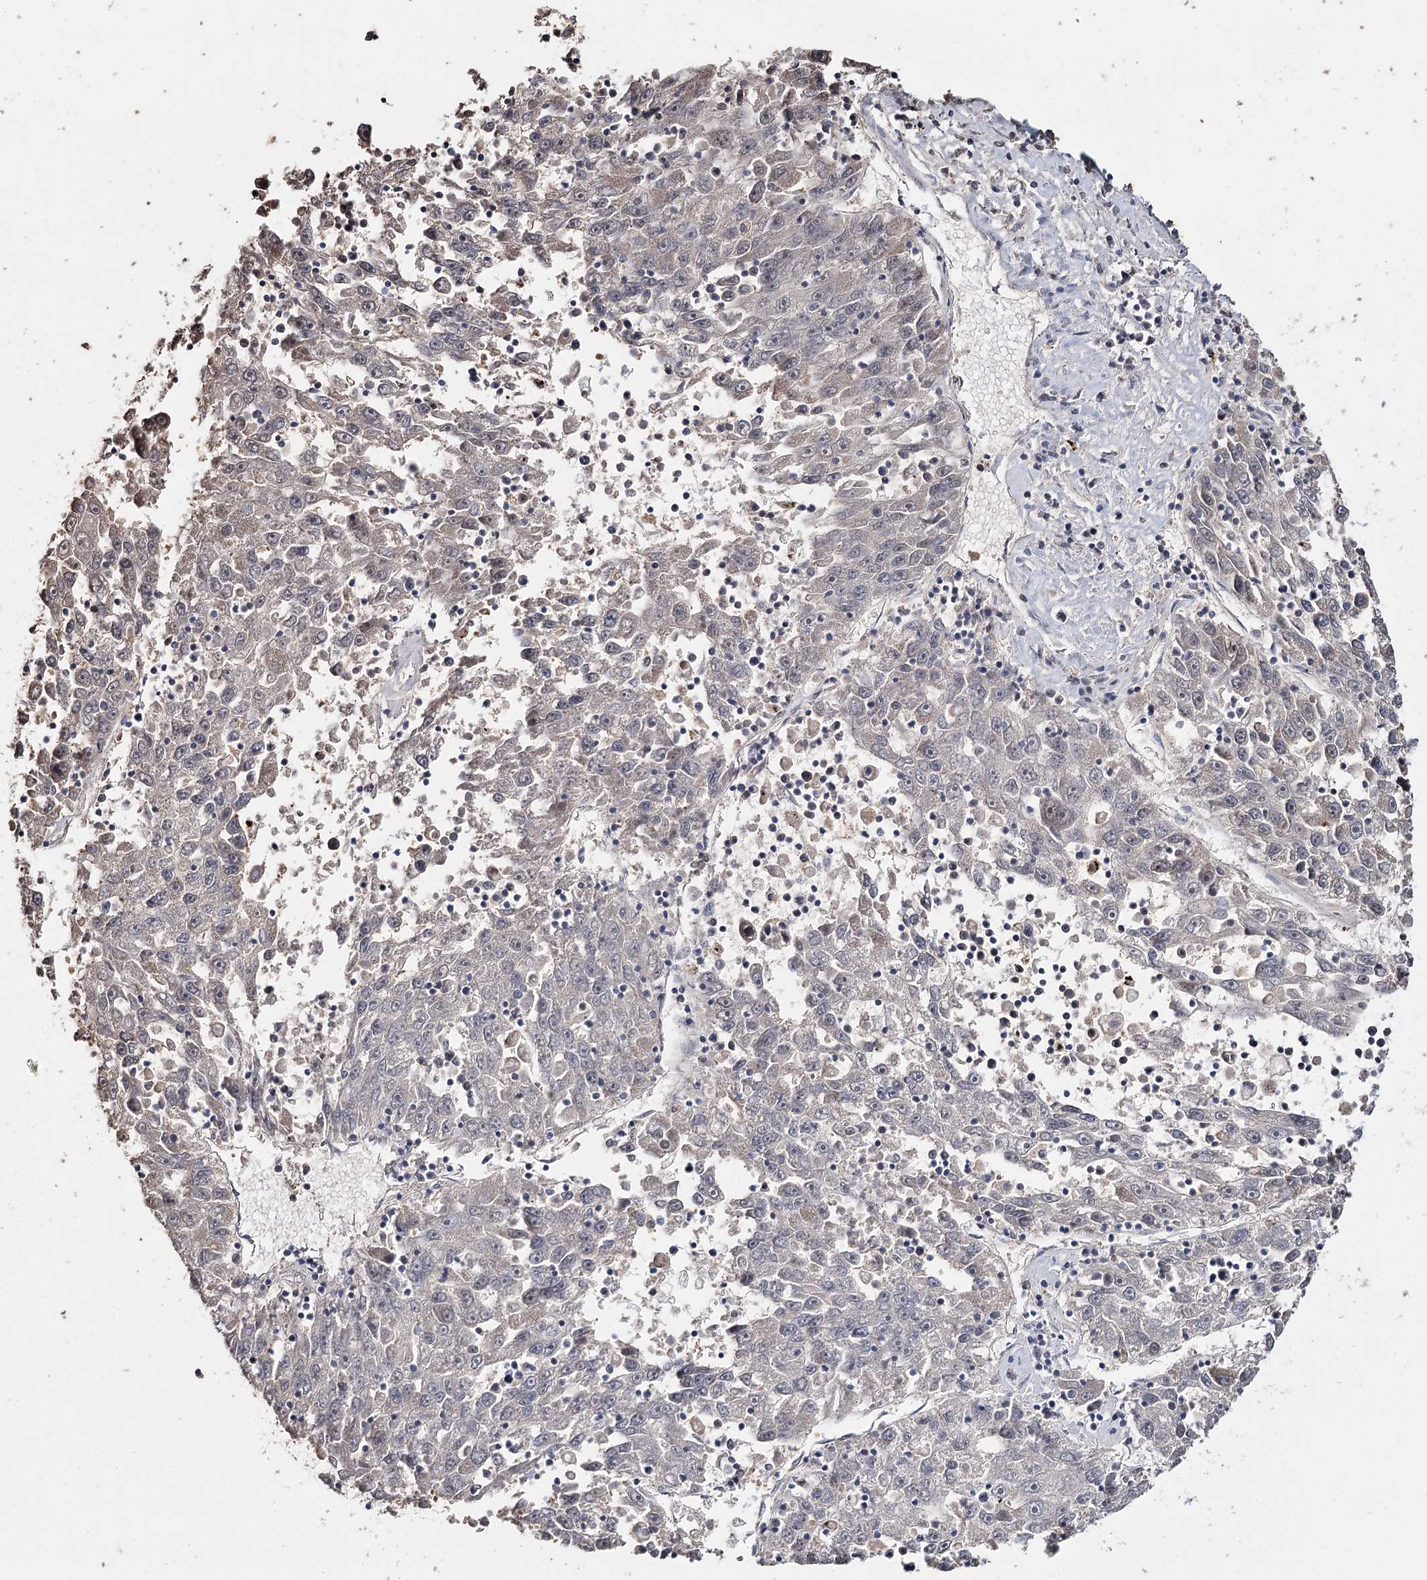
{"staining": {"intensity": "negative", "quantity": "none", "location": "none"}, "tissue": "liver cancer", "cell_type": "Tumor cells", "image_type": "cancer", "snomed": [{"axis": "morphology", "description": "Carcinoma, Hepatocellular, NOS"}, {"axis": "topography", "description": "Liver"}], "caption": "High power microscopy image of an IHC image of liver cancer, revealing no significant positivity in tumor cells.", "gene": "SYVN1", "patient": {"sex": "male", "age": 49}}